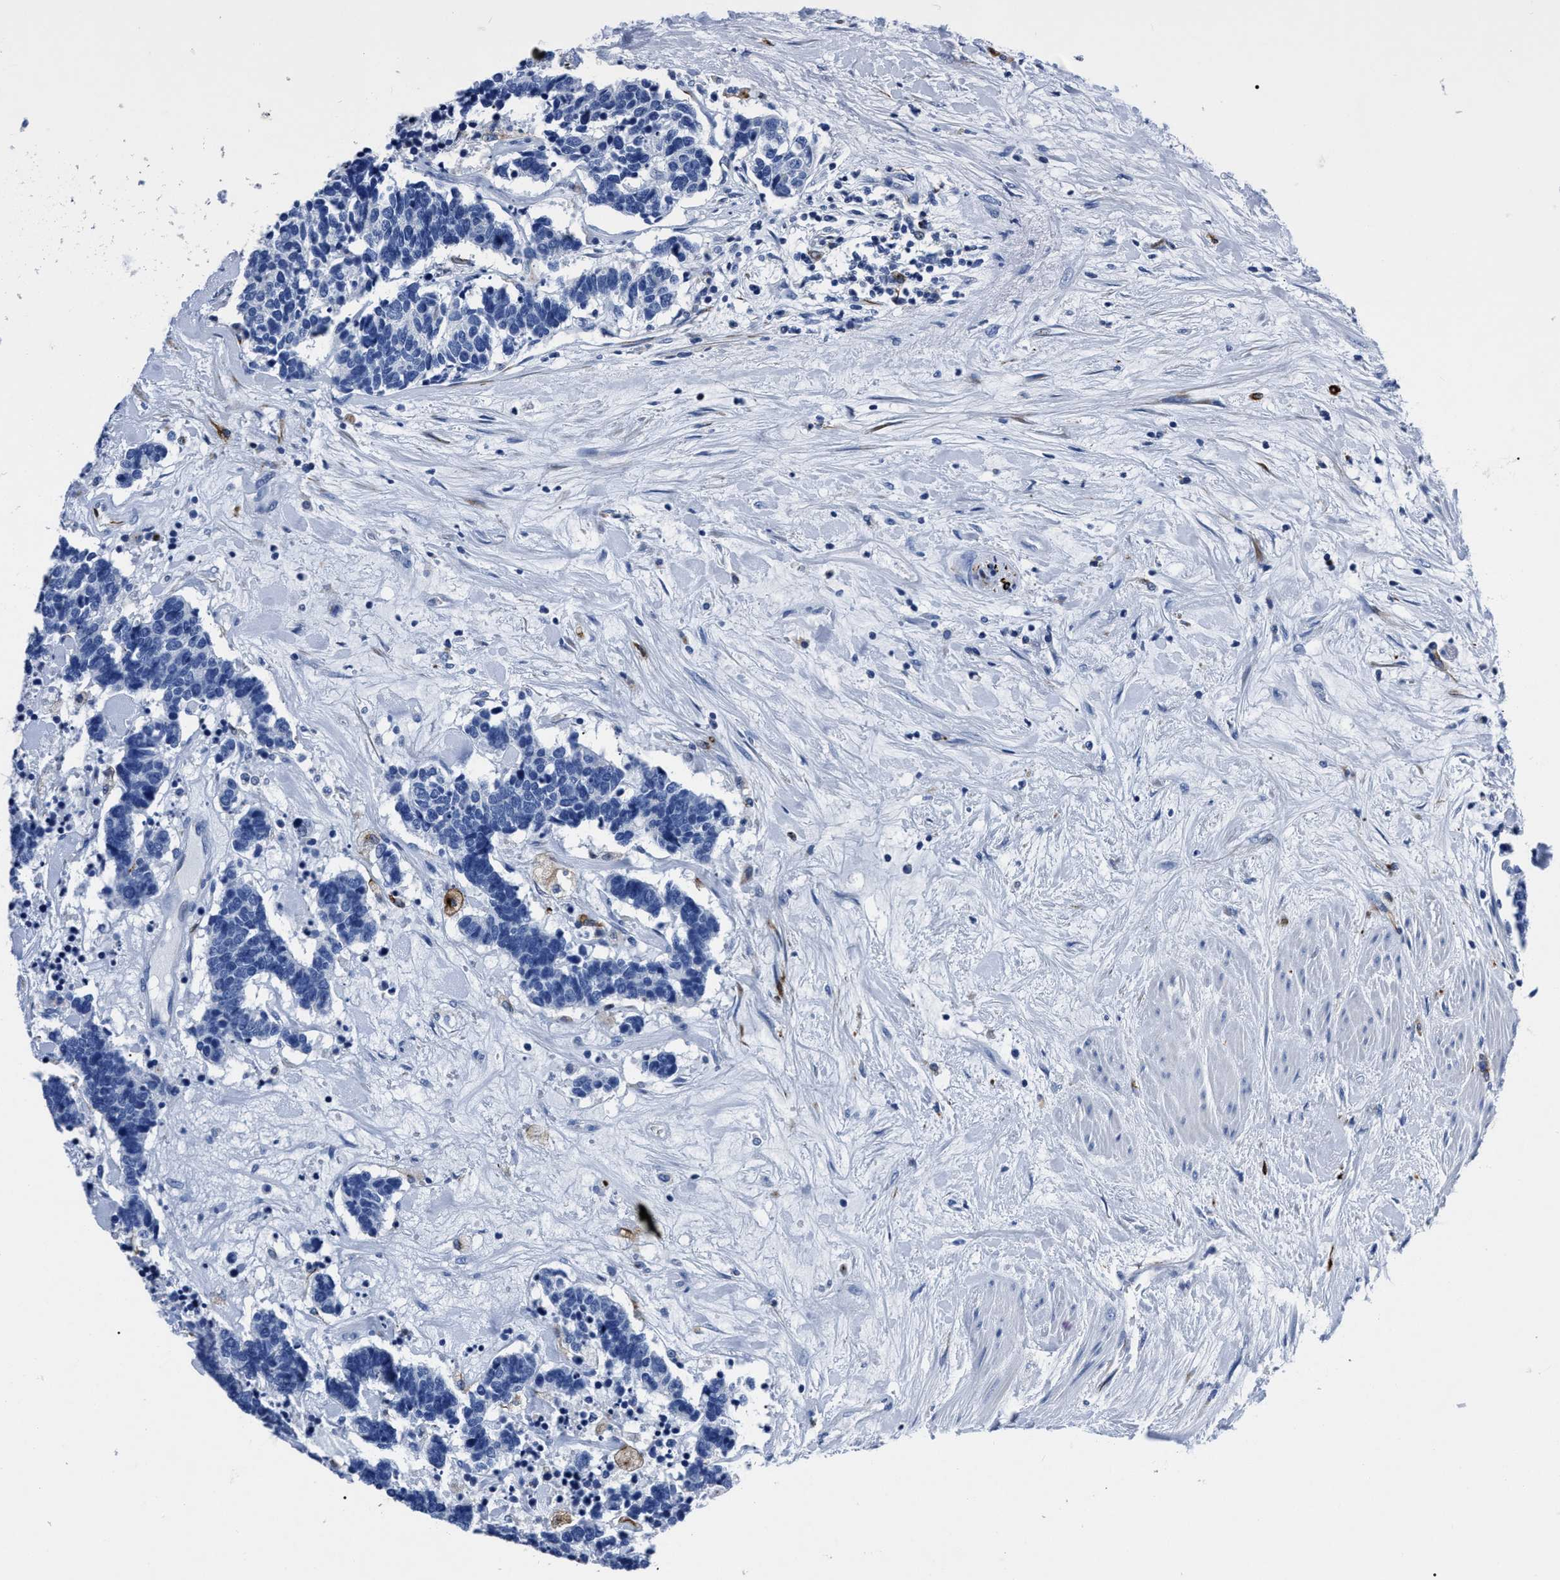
{"staining": {"intensity": "negative", "quantity": "none", "location": "none"}, "tissue": "carcinoid", "cell_type": "Tumor cells", "image_type": "cancer", "snomed": [{"axis": "morphology", "description": "Carcinoma, NOS"}, {"axis": "morphology", "description": "Carcinoid, malignant, NOS"}, {"axis": "topography", "description": "Urinary bladder"}], "caption": "This is a image of immunohistochemistry (IHC) staining of malignant carcinoid, which shows no staining in tumor cells.", "gene": "OR10G3", "patient": {"sex": "male", "age": 57}}